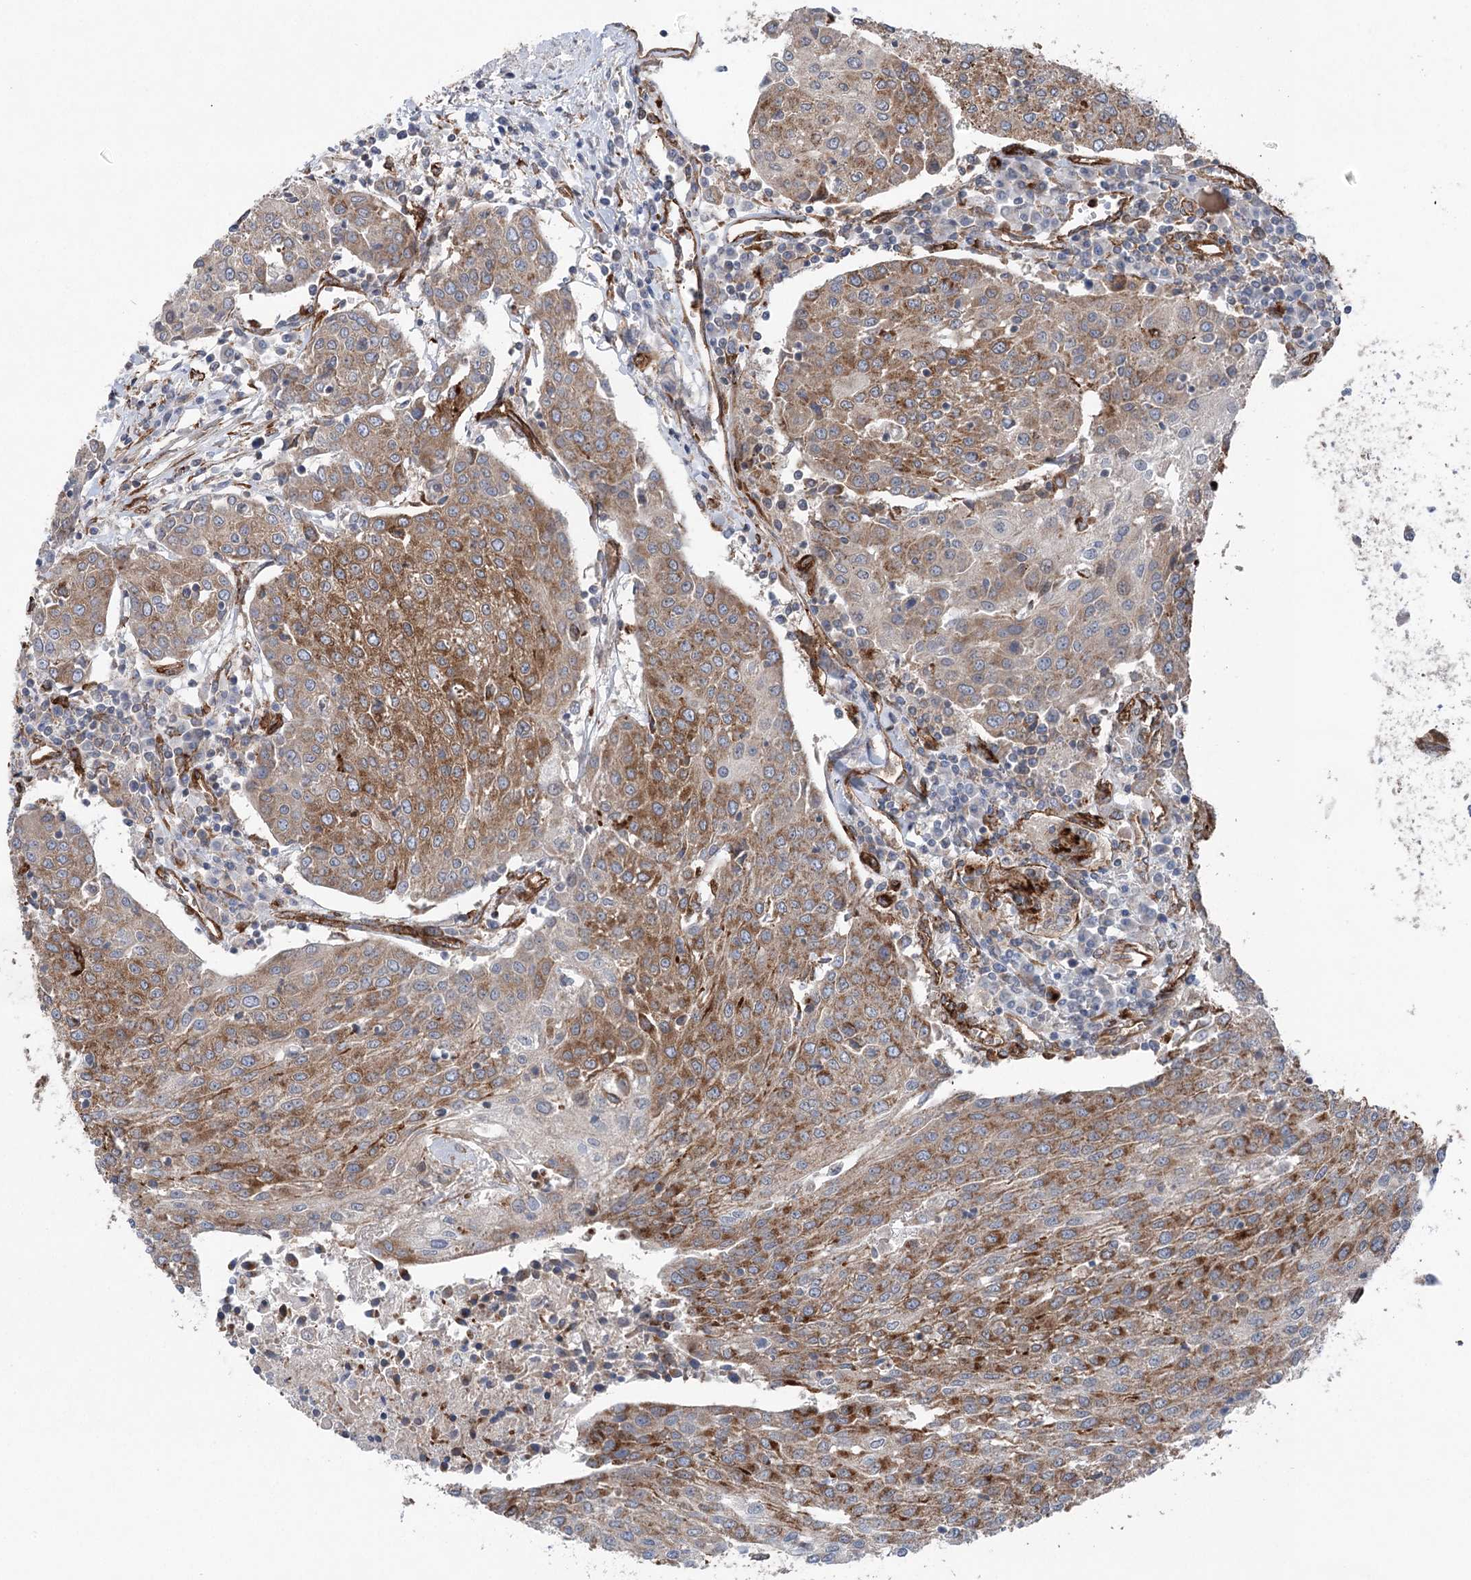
{"staining": {"intensity": "moderate", "quantity": "25%-75%", "location": "cytoplasmic/membranous"}, "tissue": "urothelial cancer", "cell_type": "Tumor cells", "image_type": "cancer", "snomed": [{"axis": "morphology", "description": "Urothelial carcinoma, High grade"}, {"axis": "topography", "description": "Urinary bladder"}], "caption": "IHC histopathology image of neoplastic tissue: urothelial carcinoma (high-grade) stained using immunohistochemistry shows medium levels of moderate protein expression localized specifically in the cytoplasmic/membranous of tumor cells, appearing as a cytoplasmic/membranous brown color.", "gene": "MTPAP", "patient": {"sex": "female", "age": 85}}